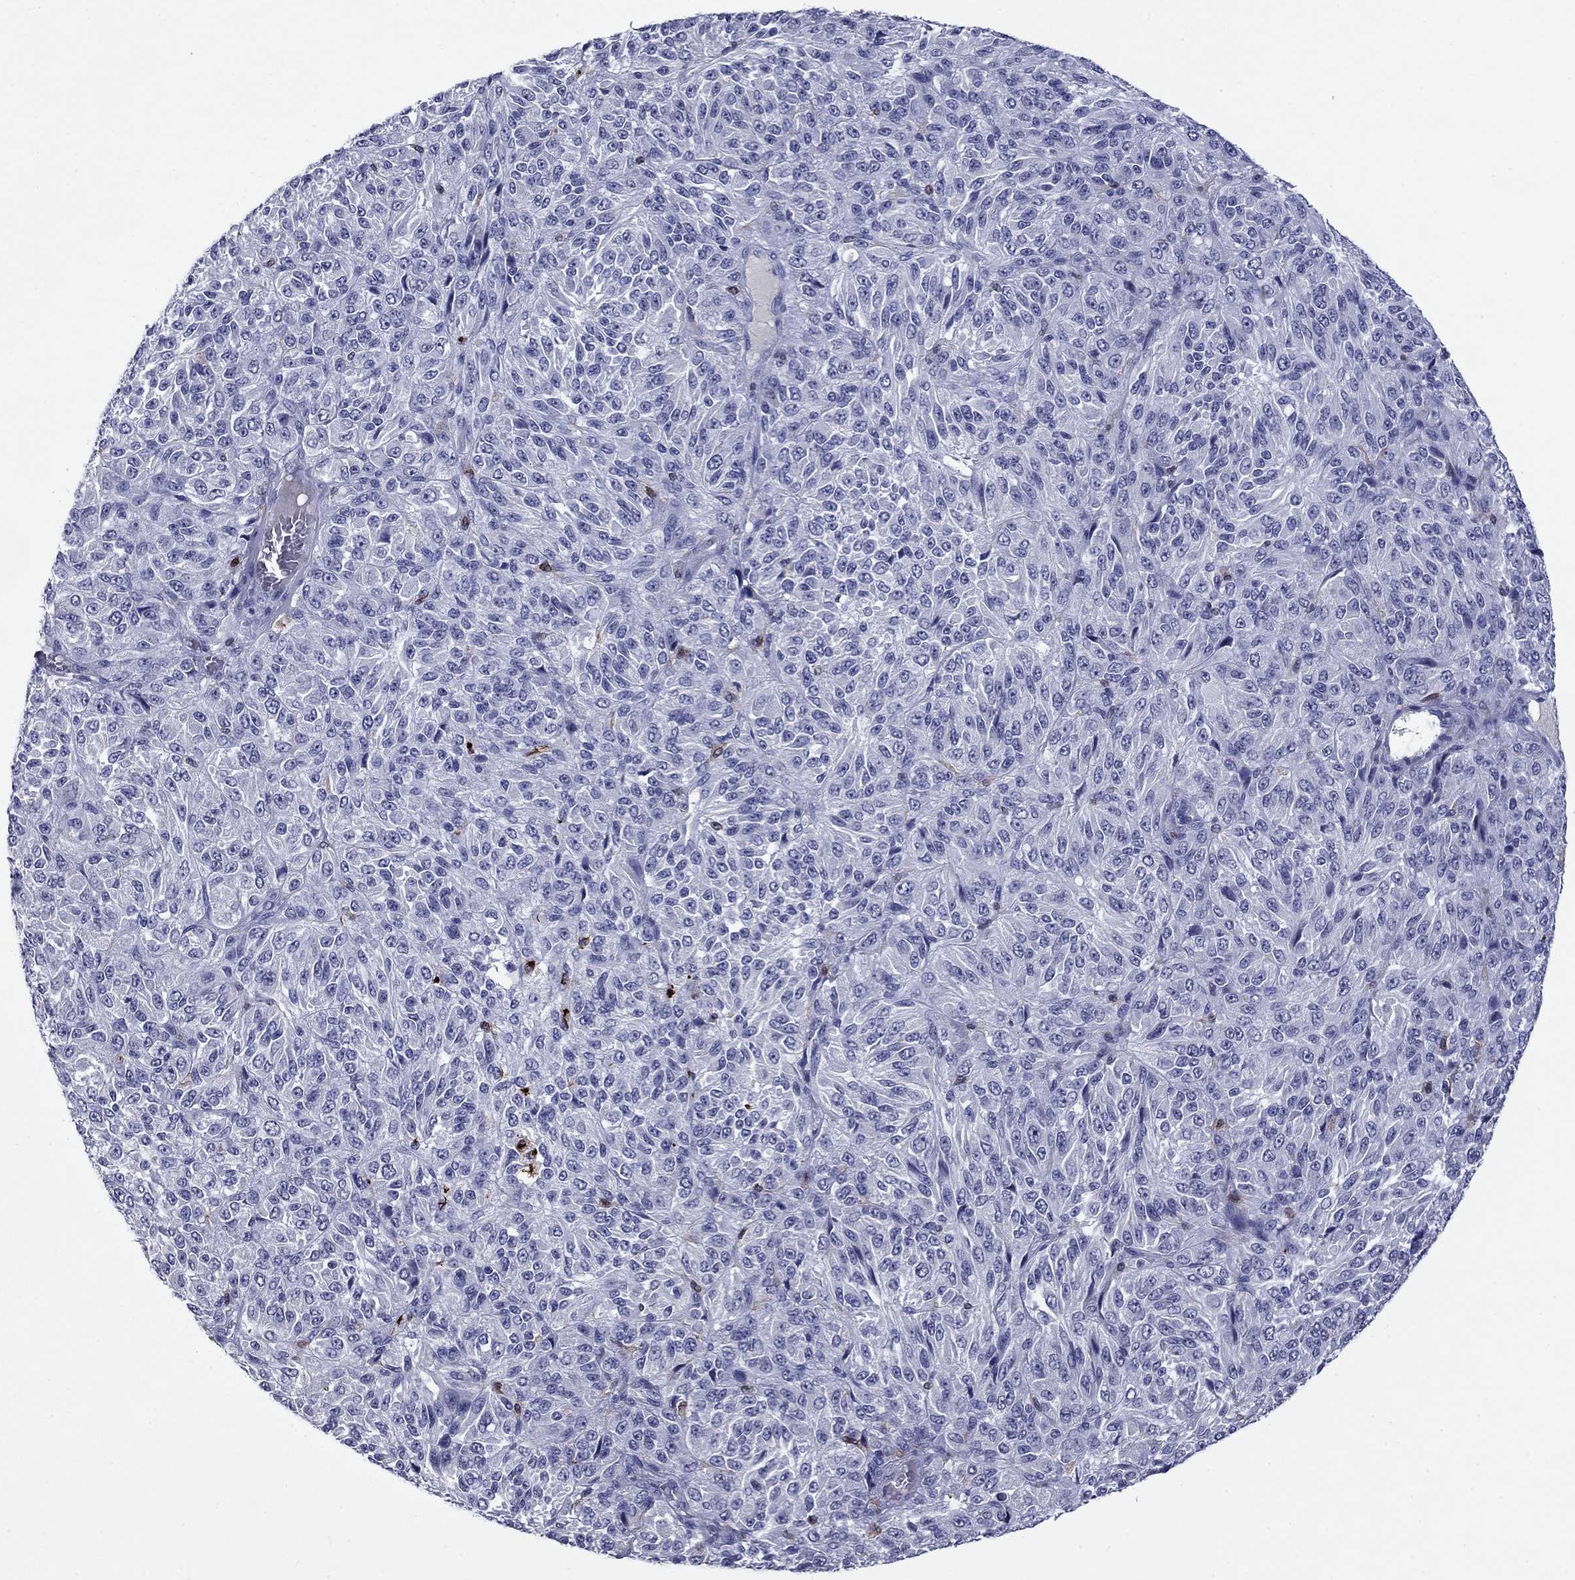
{"staining": {"intensity": "negative", "quantity": "none", "location": "none"}, "tissue": "melanoma", "cell_type": "Tumor cells", "image_type": "cancer", "snomed": [{"axis": "morphology", "description": "Malignant melanoma, Metastatic site"}, {"axis": "topography", "description": "Brain"}], "caption": "Immunohistochemistry (IHC) histopathology image of neoplastic tissue: melanoma stained with DAB (3,3'-diaminobenzidine) displays no significant protein expression in tumor cells. (IHC, brightfield microscopy, high magnification).", "gene": "CFAP119", "patient": {"sex": "female", "age": 56}}